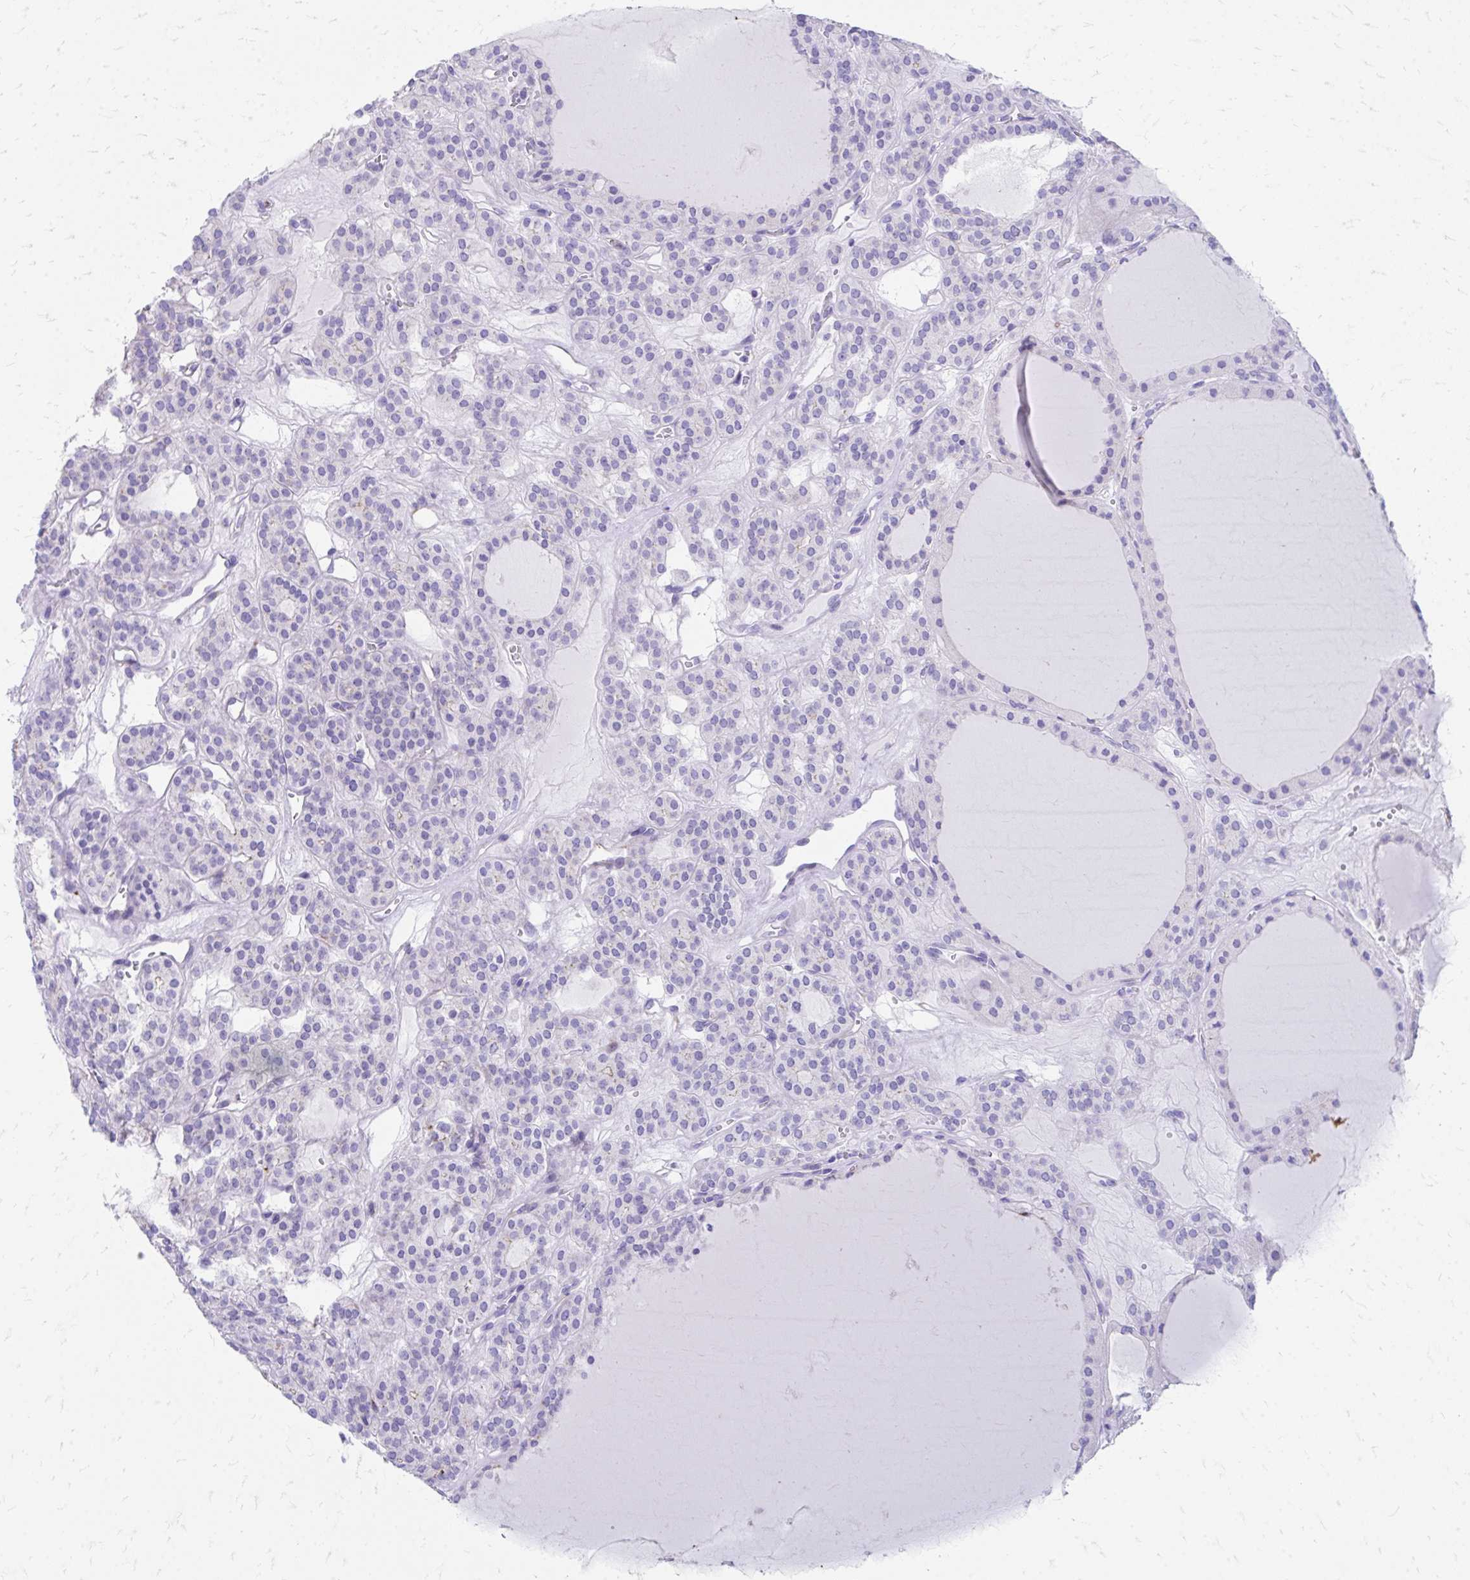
{"staining": {"intensity": "negative", "quantity": "none", "location": "none"}, "tissue": "thyroid cancer", "cell_type": "Tumor cells", "image_type": "cancer", "snomed": [{"axis": "morphology", "description": "Follicular adenoma carcinoma, NOS"}, {"axis": "topography", "description": "Thyroid gland"}], "caption": "The immunohistochemistry (IHC) image has no significant positivity in tumor cells of thyroid cancer (follicular adenoma carcinoma) tissue.", "gene": "ZNF699", "patient": {"sex": "female", "age": 63}}